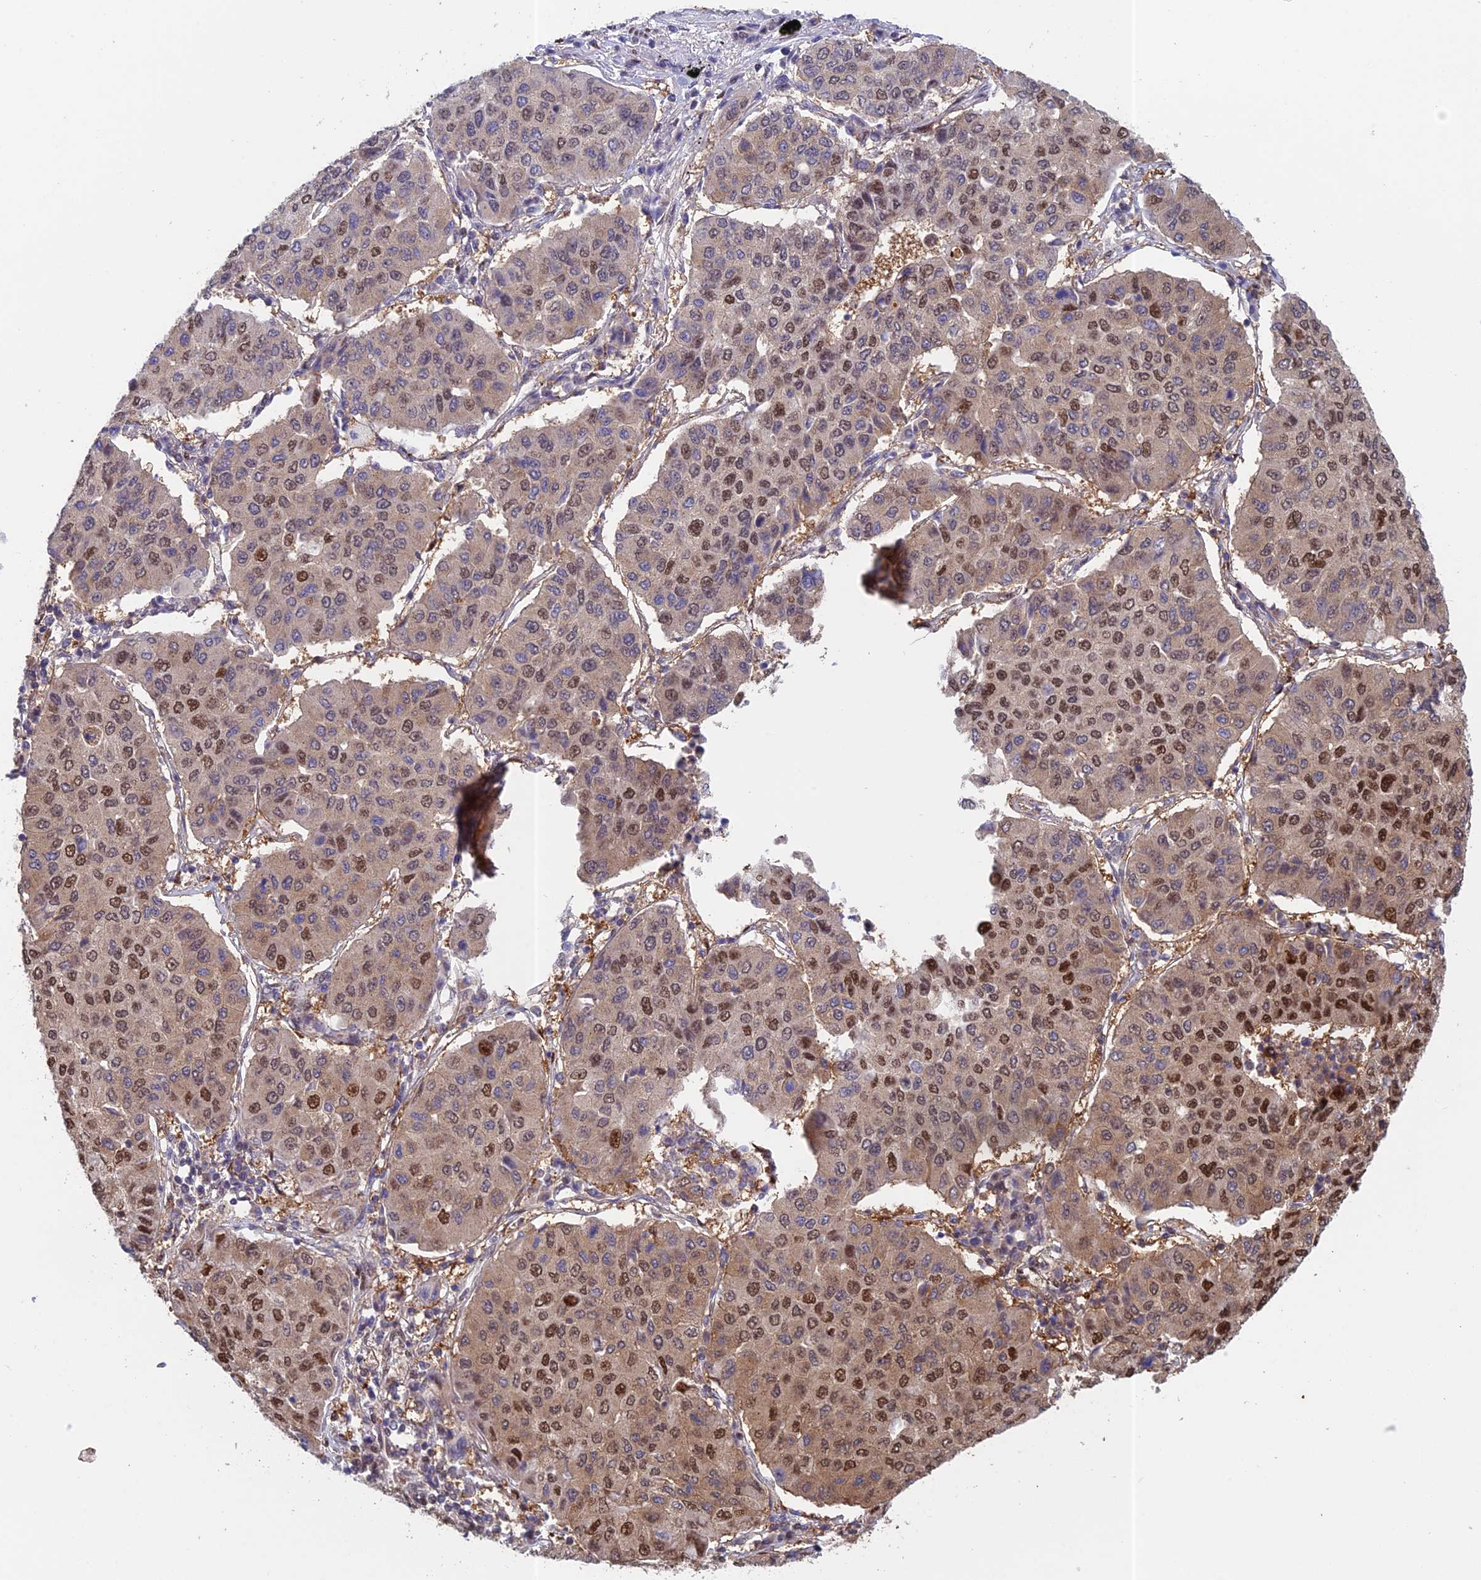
{"staining": {"intensity": "moderate", "quantity": ">75%", "location": "cytoplasmic/membranous,nuclear"}, "tissue": "lung cancer", "cell_type": "Tumor cells", "image_type": "cancer", "snomed": [{"axis": "morphology", "description": "Squamous cell carcinoma, NOS"}, {"axis": "topography", "description": "Lung"}], "caption": "There is medium levels of moderate cytoplasmic/membranous and nuclear expression in tumor cells of lung cancer (squamous cell carcinoma), as demonstrated by immunohistochemical staining (brown color).", "gene": "MRPL17", "patient": {"sex": "male", "age": 74}}